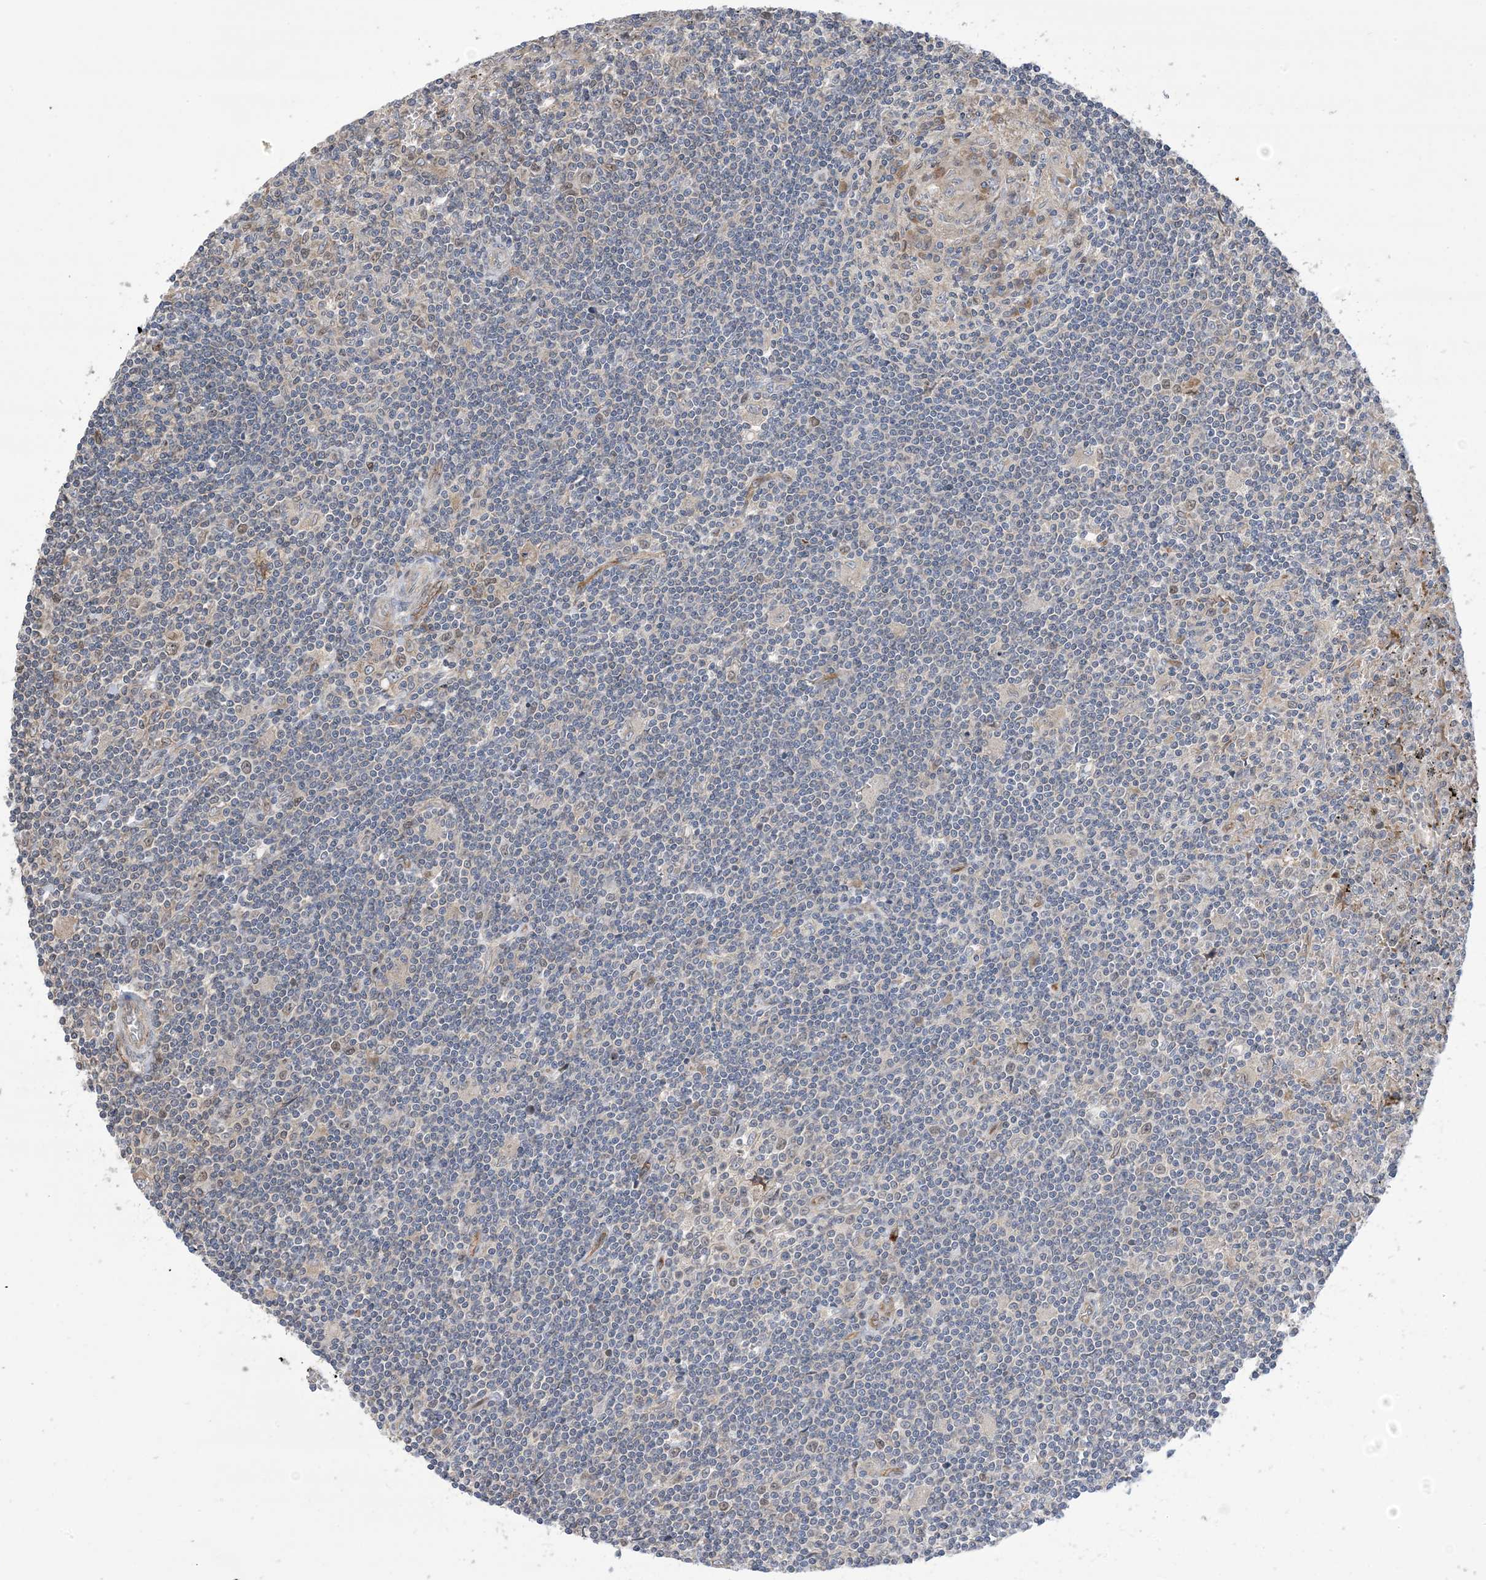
{"staining": {"intensity": "negative", "quantity": "none", "location": "none"}, "tissue": "lymphoma", "cell_type": "Tumor cells", "image_type": "cancer", "snomed": [{"axis": "morphology", "description": "Malignant lymphoma, non-Hodgkin's type, Low grade"}, {"axis": "topography", "description": "Spleen"}], "caption": "Immunohistochemistry micrograph of neoplastic tissue: human lymphoma stained with DAB reveals no significant protein staining in tumor cells. (DAB (3,3'-diaminobenzidine) IHC with hematoxylin counter stain).", "gene": "CLEC16A", "patient": {"sex": "male", "age": 76}}